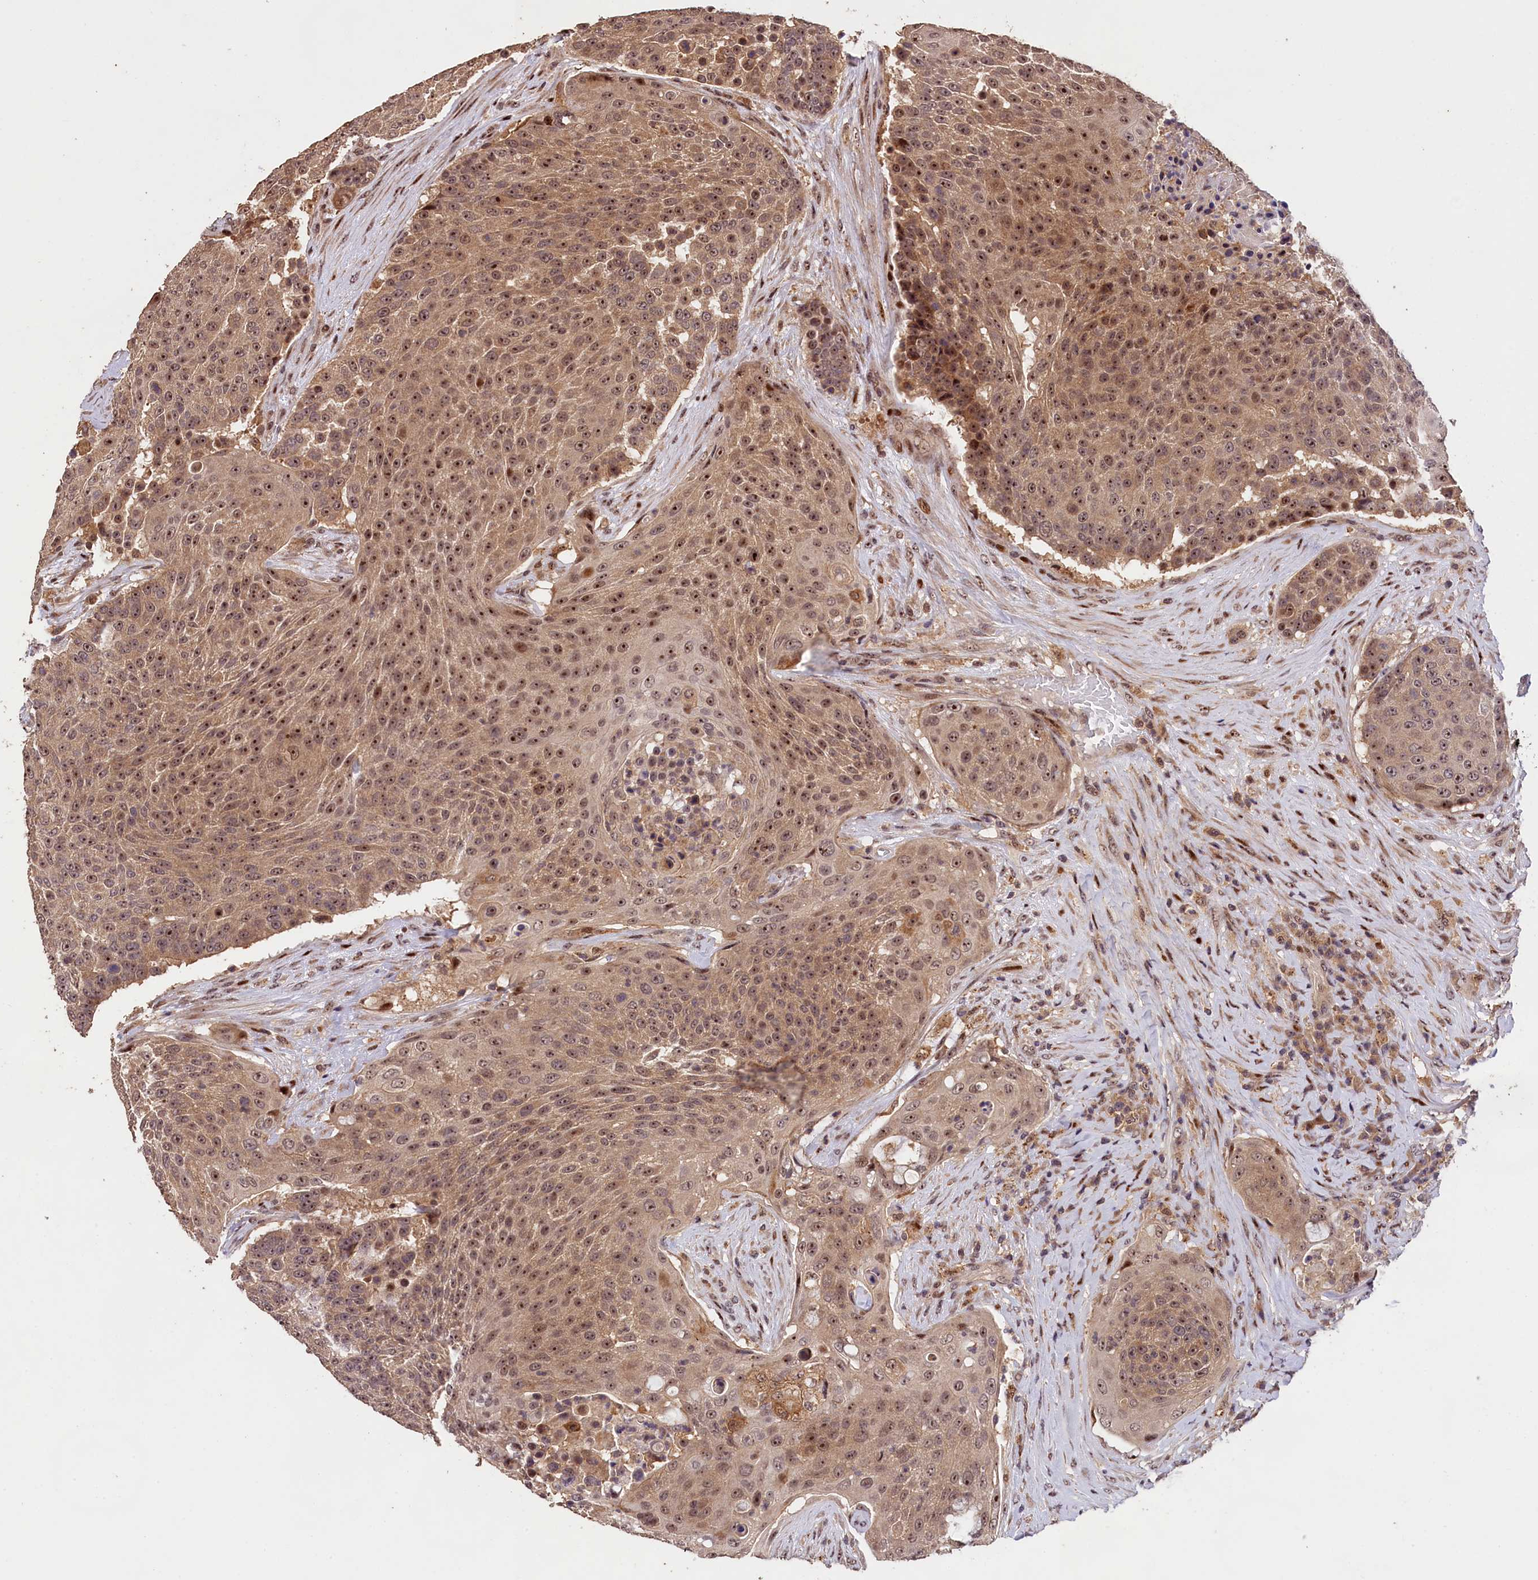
{"staining": {"intensity": "moderate", "quantity": ">75%", "location": "cytoplasmic/membranous,nuclear"}, "tissue": "urothelial cancer", "cell_type": "Tumor cells", "image_type": "cancer", "snomed": [{"axis": "morphology", "description": "Urothelial carcinoma, High grade"}, {"axis": "topography", "description": "Urinary bladder"}], "caption": "Protein positivity by immunohistochemistry displays moderate cytoplasmic/membranous and nuclear staining in about >75% of tumor cells in urothelial cancer. (brown staining indicates protein expression, while blue staining denotes nuclei).", "gene": "PHAF1", "patient": {"sex": "female", "age": 63}}